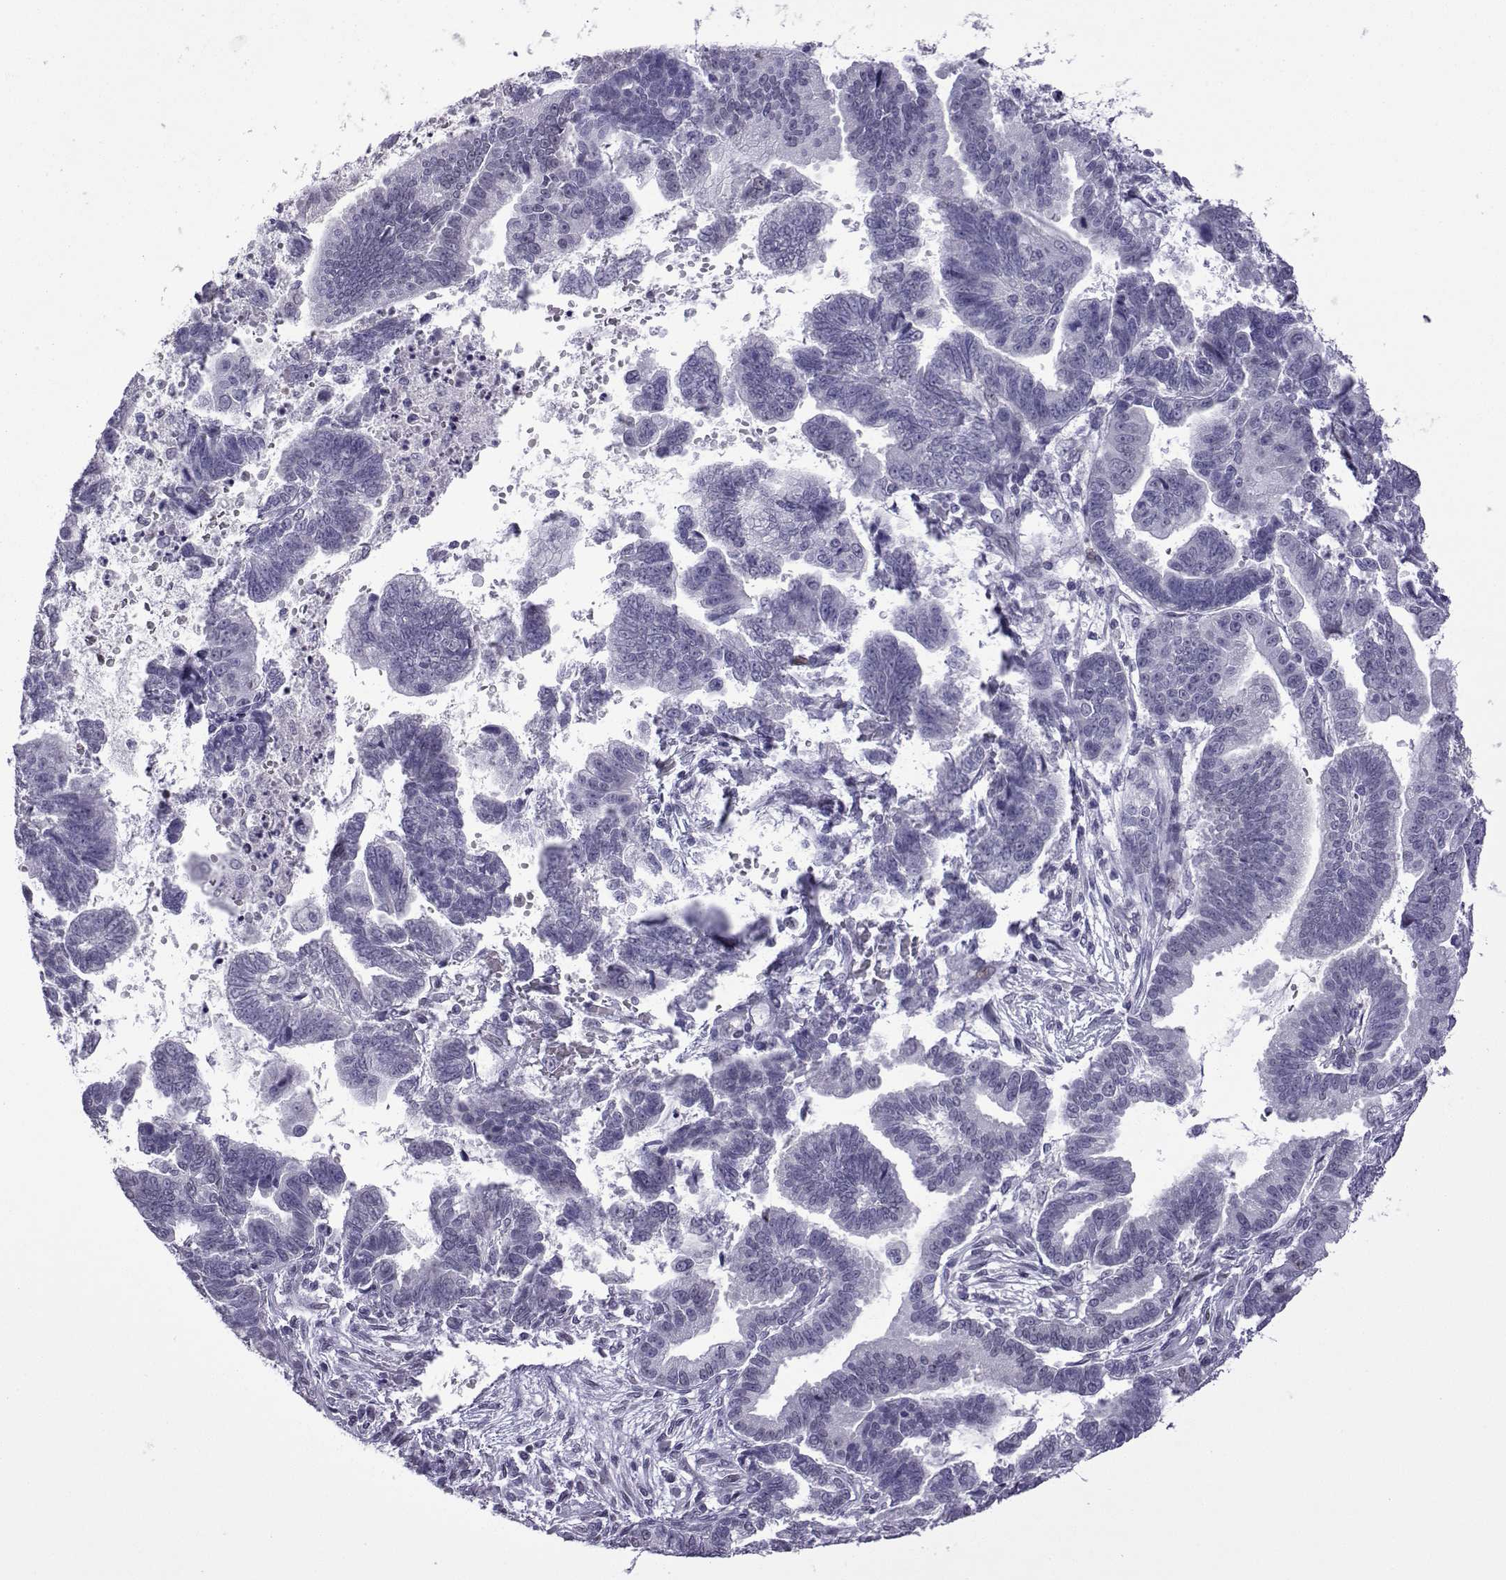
{"staining": {"intensity": "negative", "quantity": "none", "location": "none"}, "tissue": "stomach cancer", "cell_type": "Tumor cells", "image_type": "cancer", "snomed": [{"axis": "morphology", "description": "Adenocarcinoma, NOS"}, {"axis": "topography", "description": "Stomach"}], "caption": "Immunohistochemistry (IHC) histopathology image of neoplastic tissue: human adenocarcinoma (stomach) stained with DAB exhibits no significant protein positivity in tumor cells.", "gene": "CFAP70", "patient": {"sex": "male", "age": 83}}